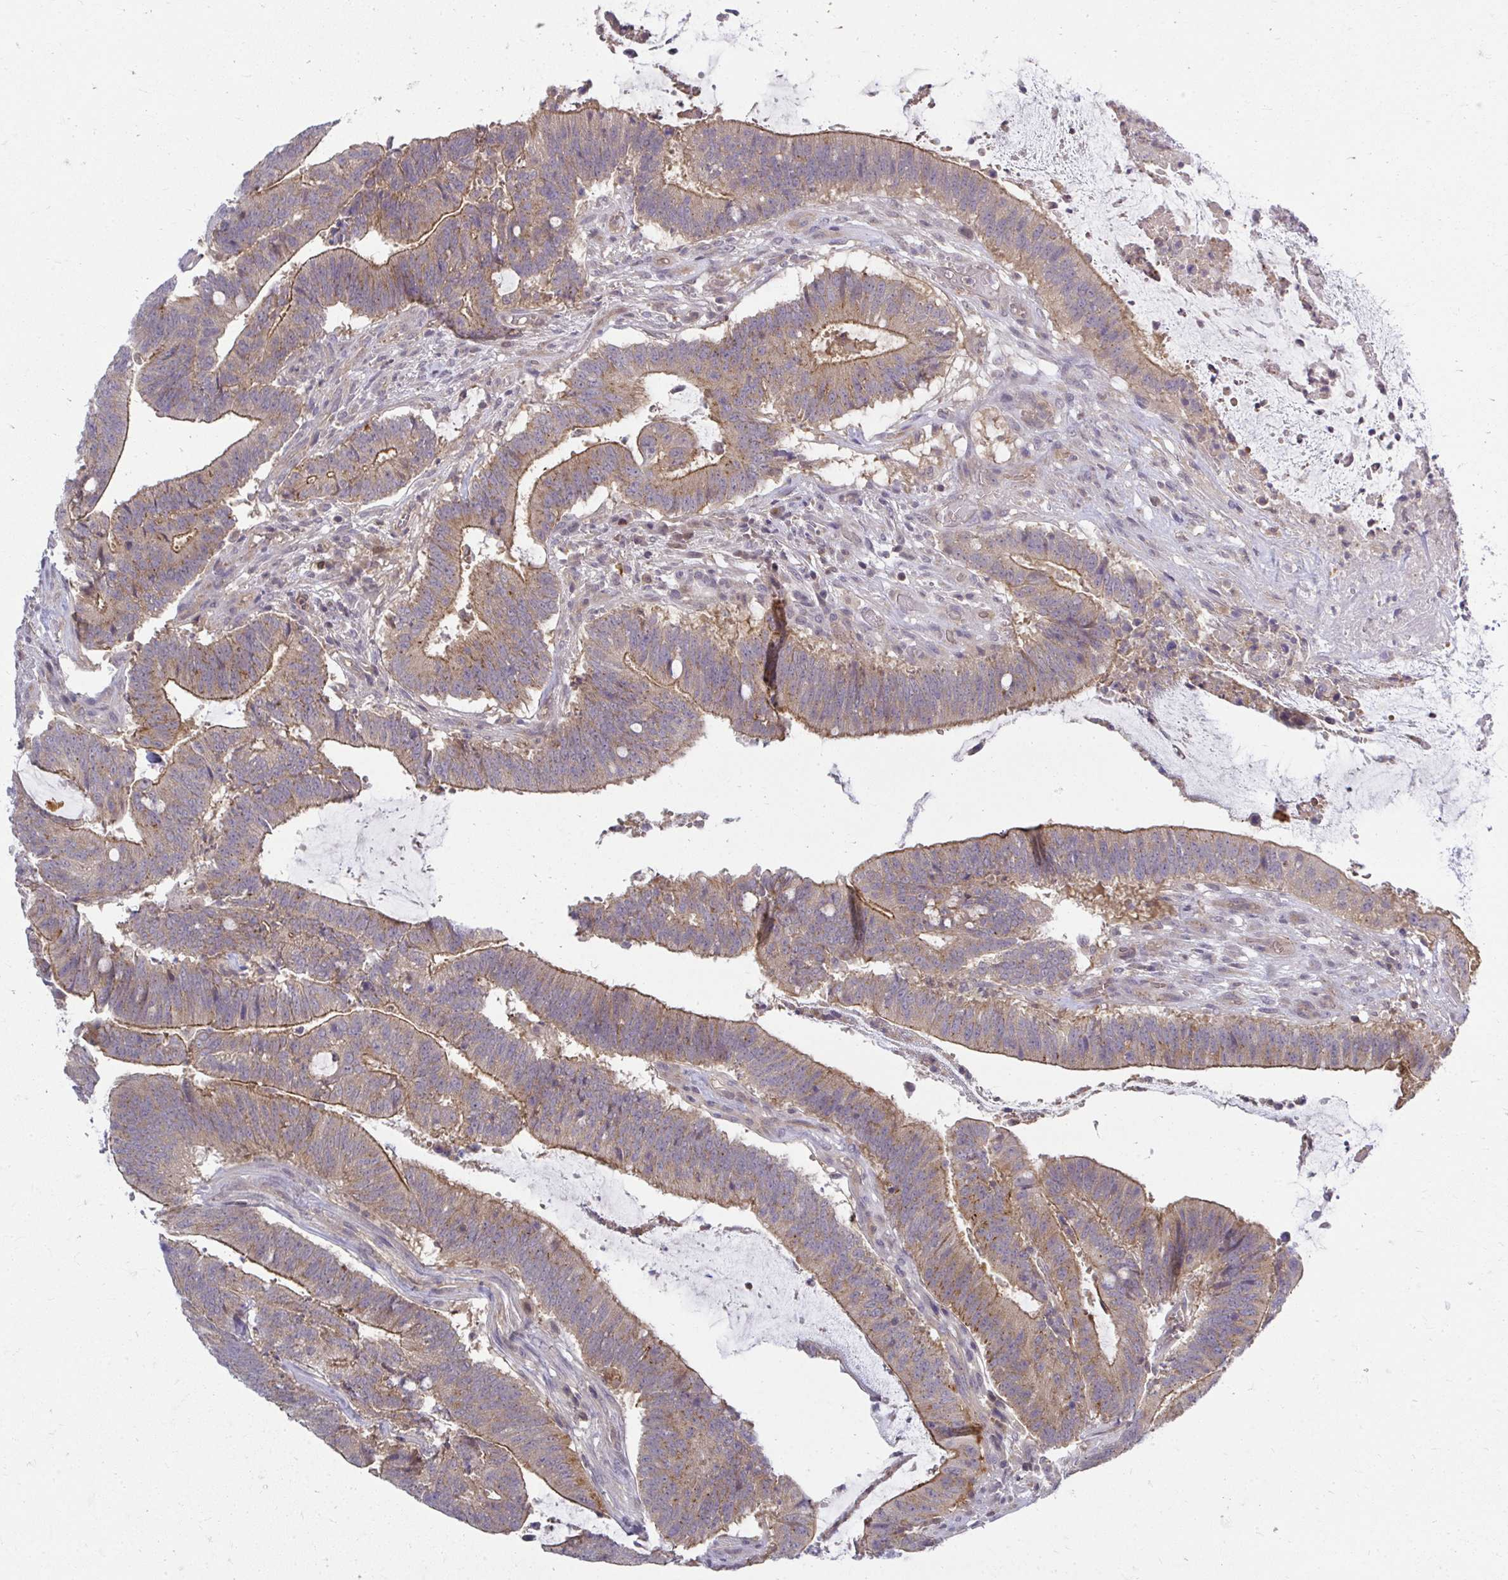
{"staining": {"intensity": "moderate", "quantity": ">75%", "location": "cytoplasmic/membranous"}, "tissue": "colorectal cancer", "cell_type": "Tumor cells", "image_type": "cancer", "snomed": [{"axis": "morphology", "description": "Adenocarcinoma, NOS"}, {"axis": "topography", "description": "Colon"}], "caption": "Immunohistochemistry histopathology image of neoplastic tissue: human colorectal adenocarcinoma stained using immunohistochemistry demonstrates medium levels of moderate protein expression localized specifically in the cytoplasmic/membranous of tumor cells, appearing as a cytoplasmic/membranous brown color.", "gene": "HDHD2", "patient": {"sex": "female", "age": 43}}